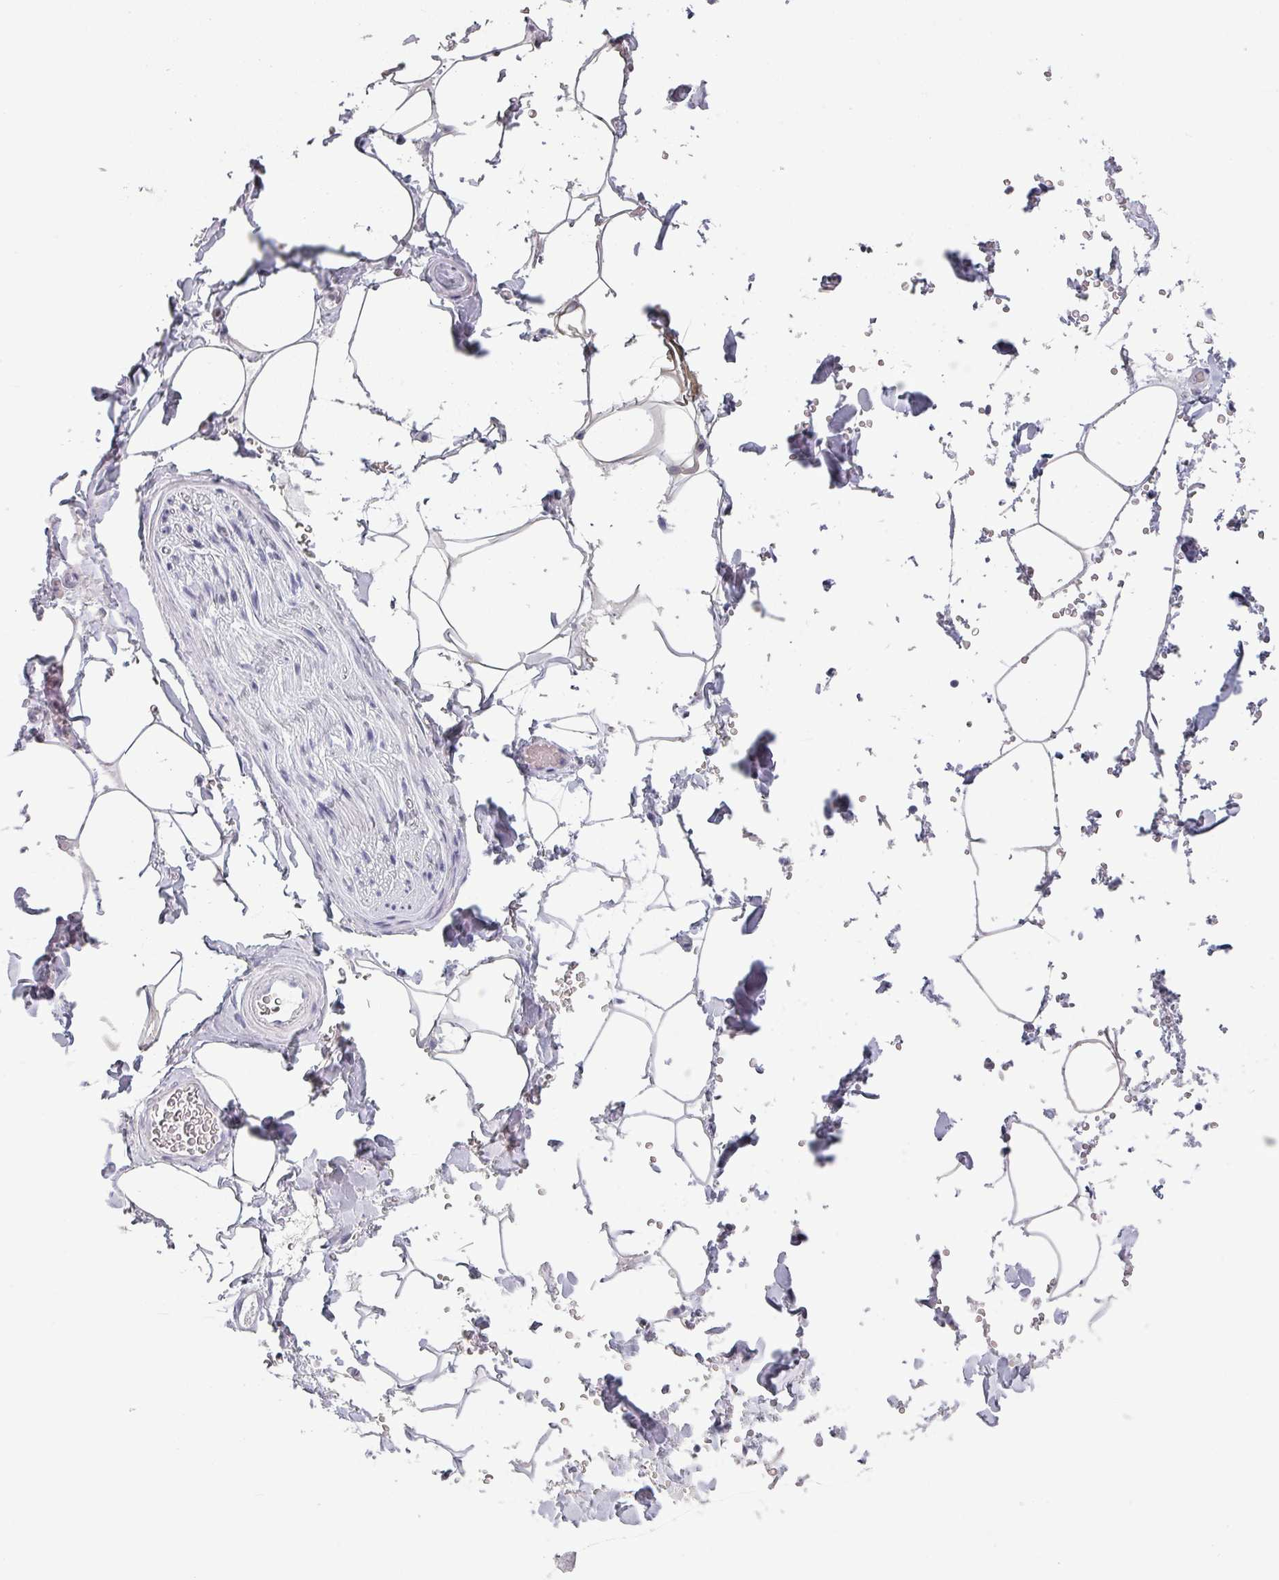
{"staining": {"intensity": "negative", "quantity": "none", "location": "none"}, "tissue": "adipose tissue", "cell_type": "Adipocytes", "image_type": "normal", "snomed": [{"axis": "morphology", "description": "Normal tissue, NOS"}, {"axis": "topography", "description": "Rectum"}, {"axis": "topography", "description": "Peripheral nerve tissue"}], "caption": "Adipose tissue stained for a protein using immunohistochemistry reveals no positivity adipocytes.", "gene": "SLC35G2", "patient": {"sex": "female", "age": 69}}